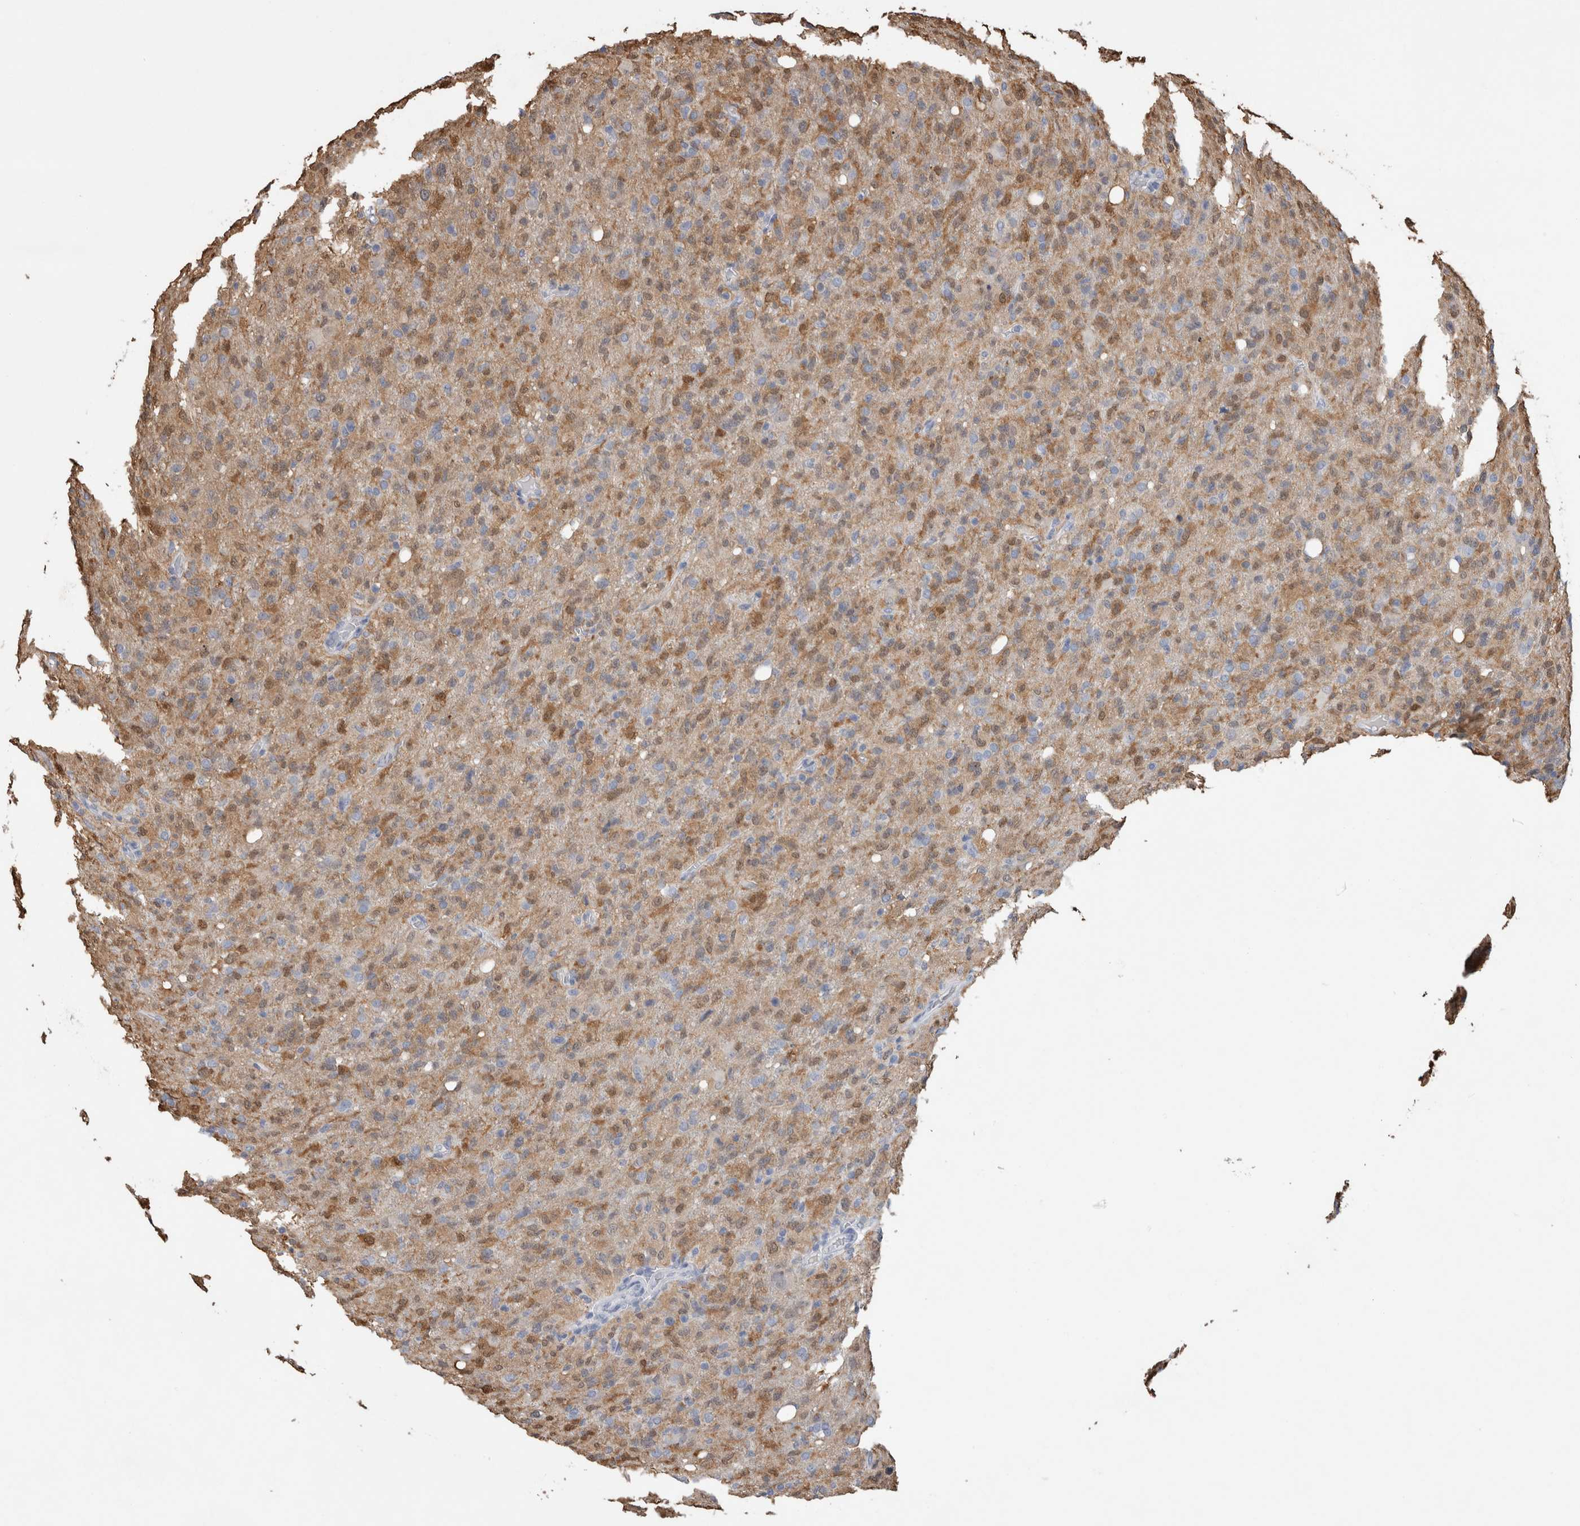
{"staining": {"intensity": "moderate", "quantity": "25%-75%", "location": "cytoplasmic/membranous,nuclear"}, "tissue": "glioma", "cell_type": "Tumor cells", "image_type": "cancer", "snomed": [{"axis": "morphology", "description": "Glioma, malignant, High grade"}, {"axis": "topography", "description": "Brain"}], "caption": "Tumor cells display medium levels of moderate cytoplasmic/membranous and nuclear staining in approximately 25%-75% of cells in human malignant high-grade glioma.", "gene": "FABP7", "patient": {"sex": "female", "age": 57}}